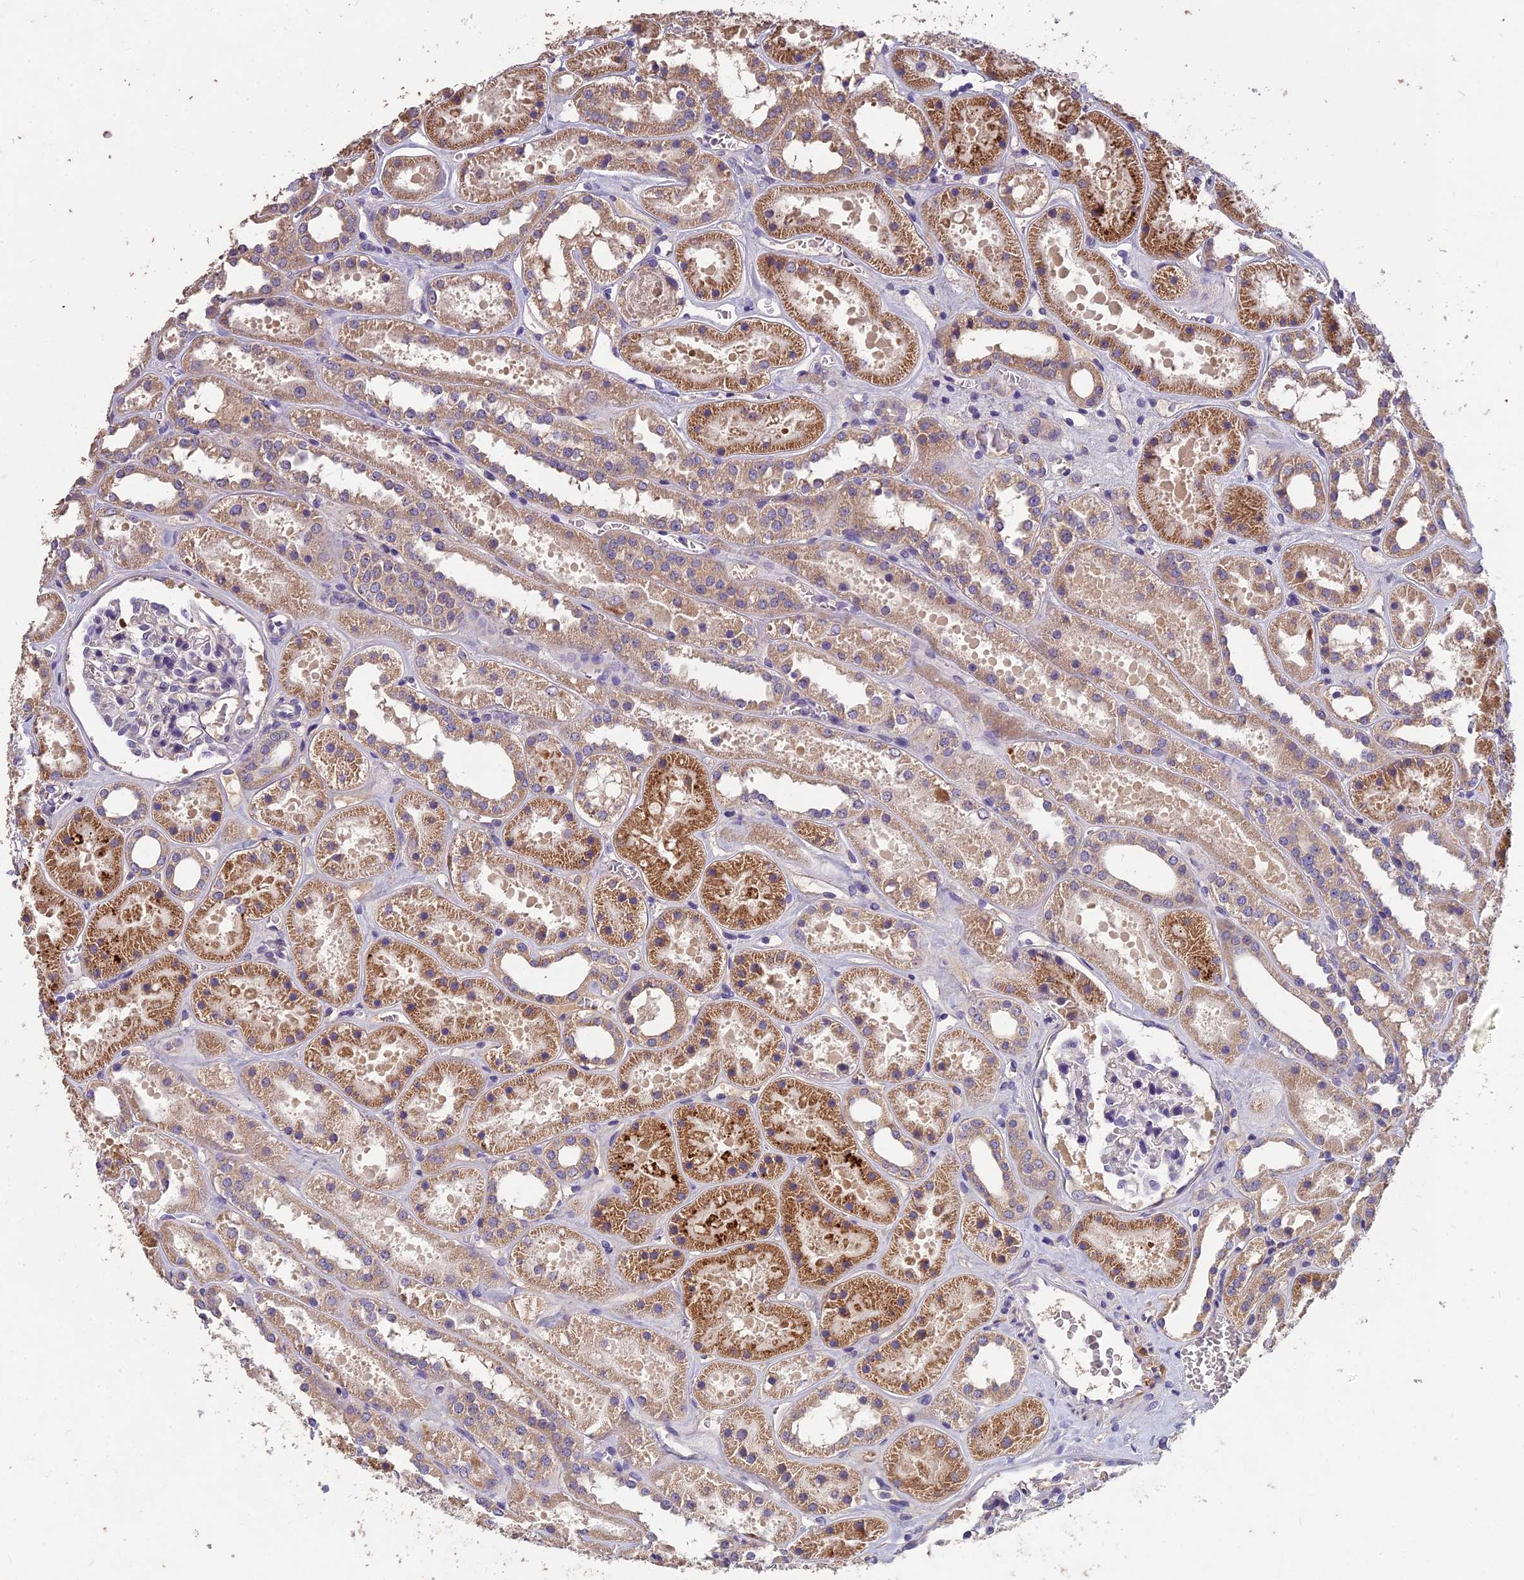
{"staining": {"intensity": "negative", "quantity": "none", "location": "none"}, "tissue": "kidney", "cell_type": "Cells in glomeruli", "image_type": "normal", "snomed": [{"axis": "morphology", "description": "Normal tissue, NOS"}, {"axis": "topography", "description": "Kidney"}], "caption": "Immunohistochemistry photomicrograph of normal human kidney stained for a protein (brown), which reveals no staining in cells in glomeruli.", "gene": "CEACAM16", "patient": {"sex": "female", "age": 41}}